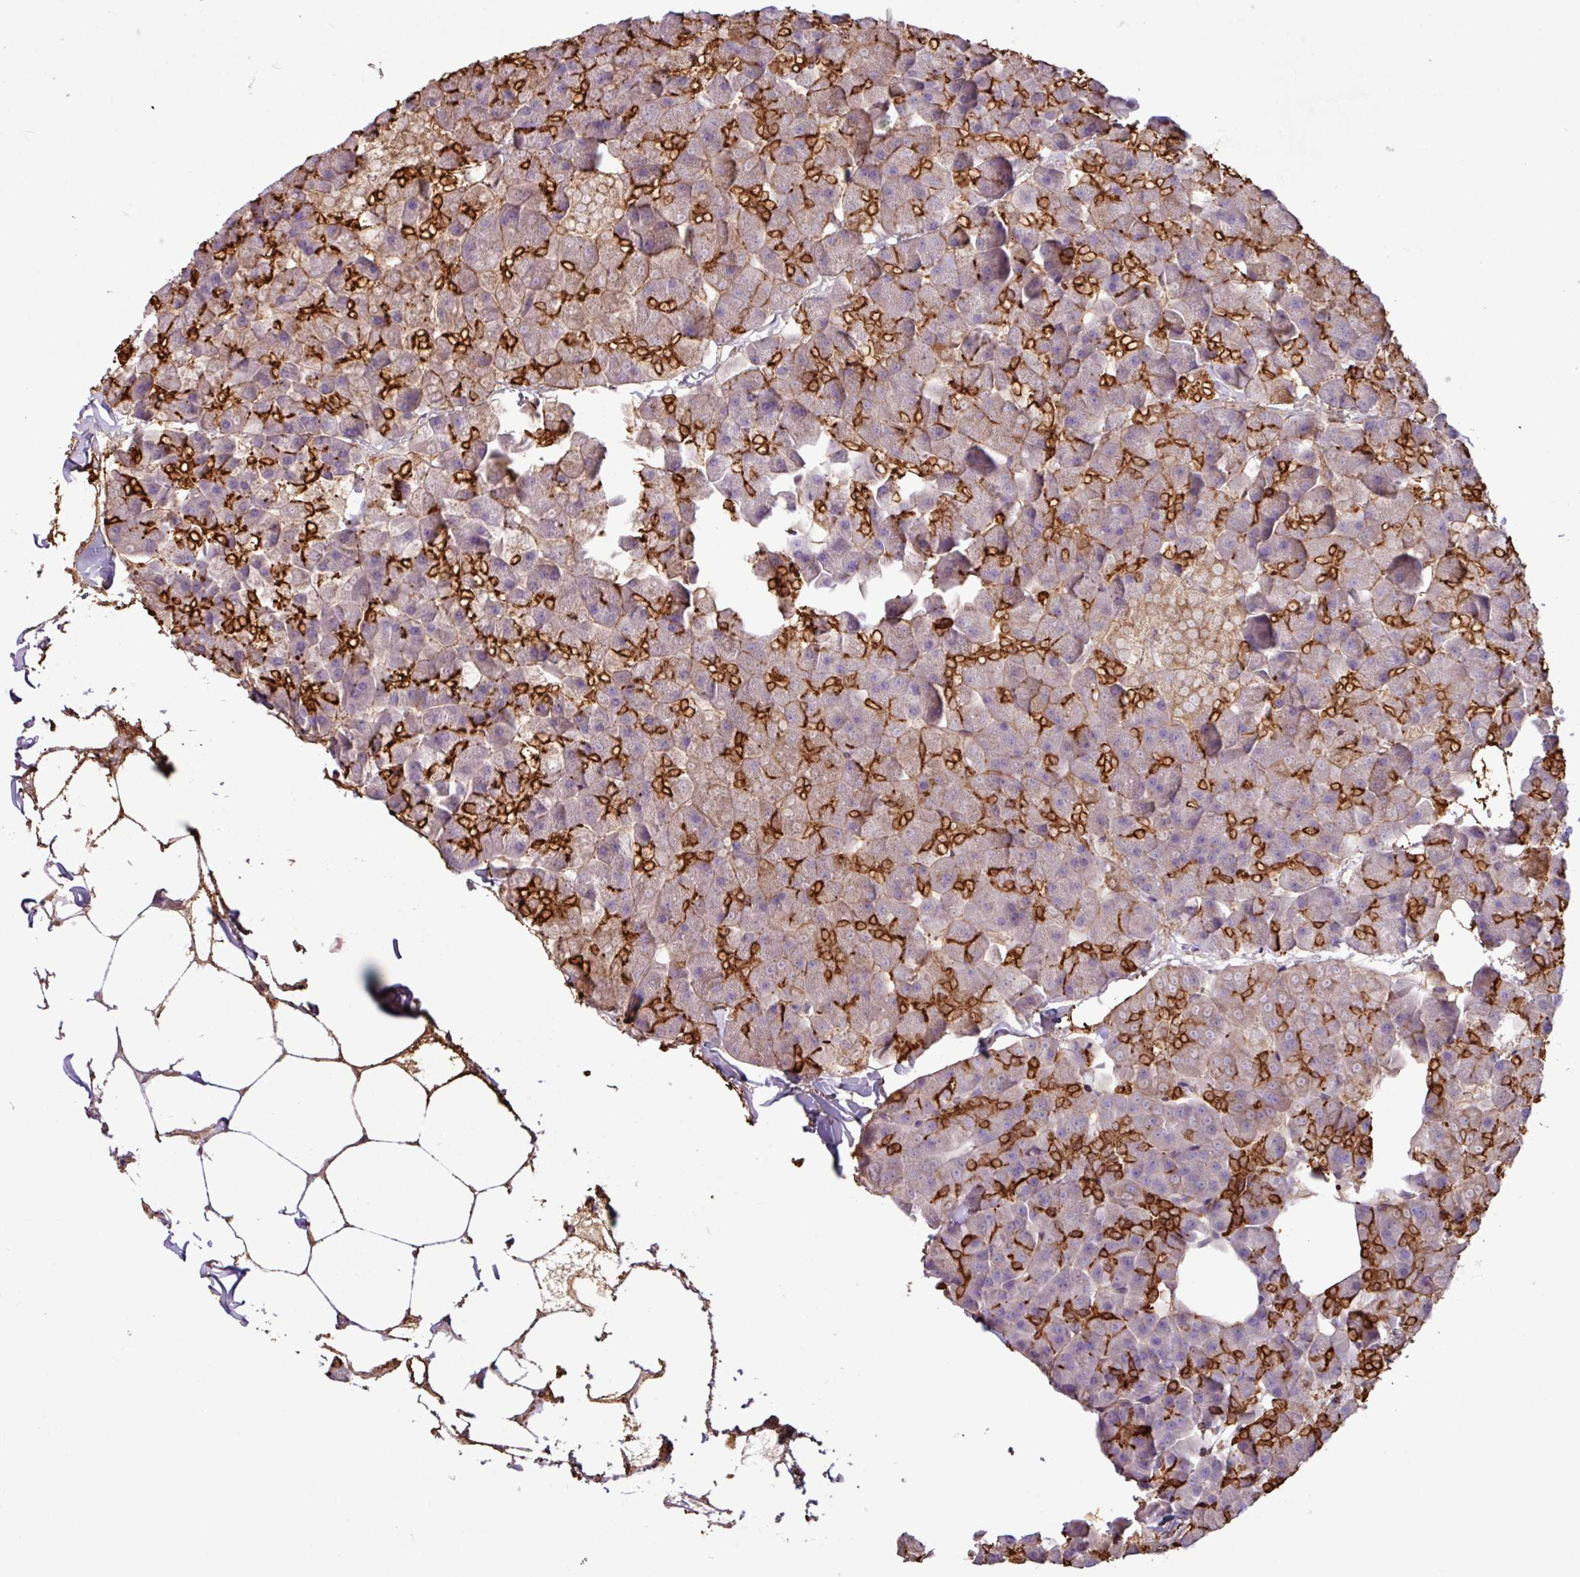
{"staining": {"intensity": "strong", "quantity": "25%-75%", "location": "cytoplasmic/membranous"}, "tissue": "pancreas", "cell_type": "Exocrine glandular cells", "image_type": "normal", "snomed": [{"axis": "morphology", "description": "Normal tissue, NOS"}, {"axis": "topography", "description": "Pancreas"}], "caption": "A photomicrograph showing strong cytoplasmic/membranous expression in about 25%-75% of exocrine glandular cells in unremarkable pancreas, as visualized by brown immunohistochemical staining.", "gene": "PNLDC1", "patient": {"sex": "male", "age": 35}}